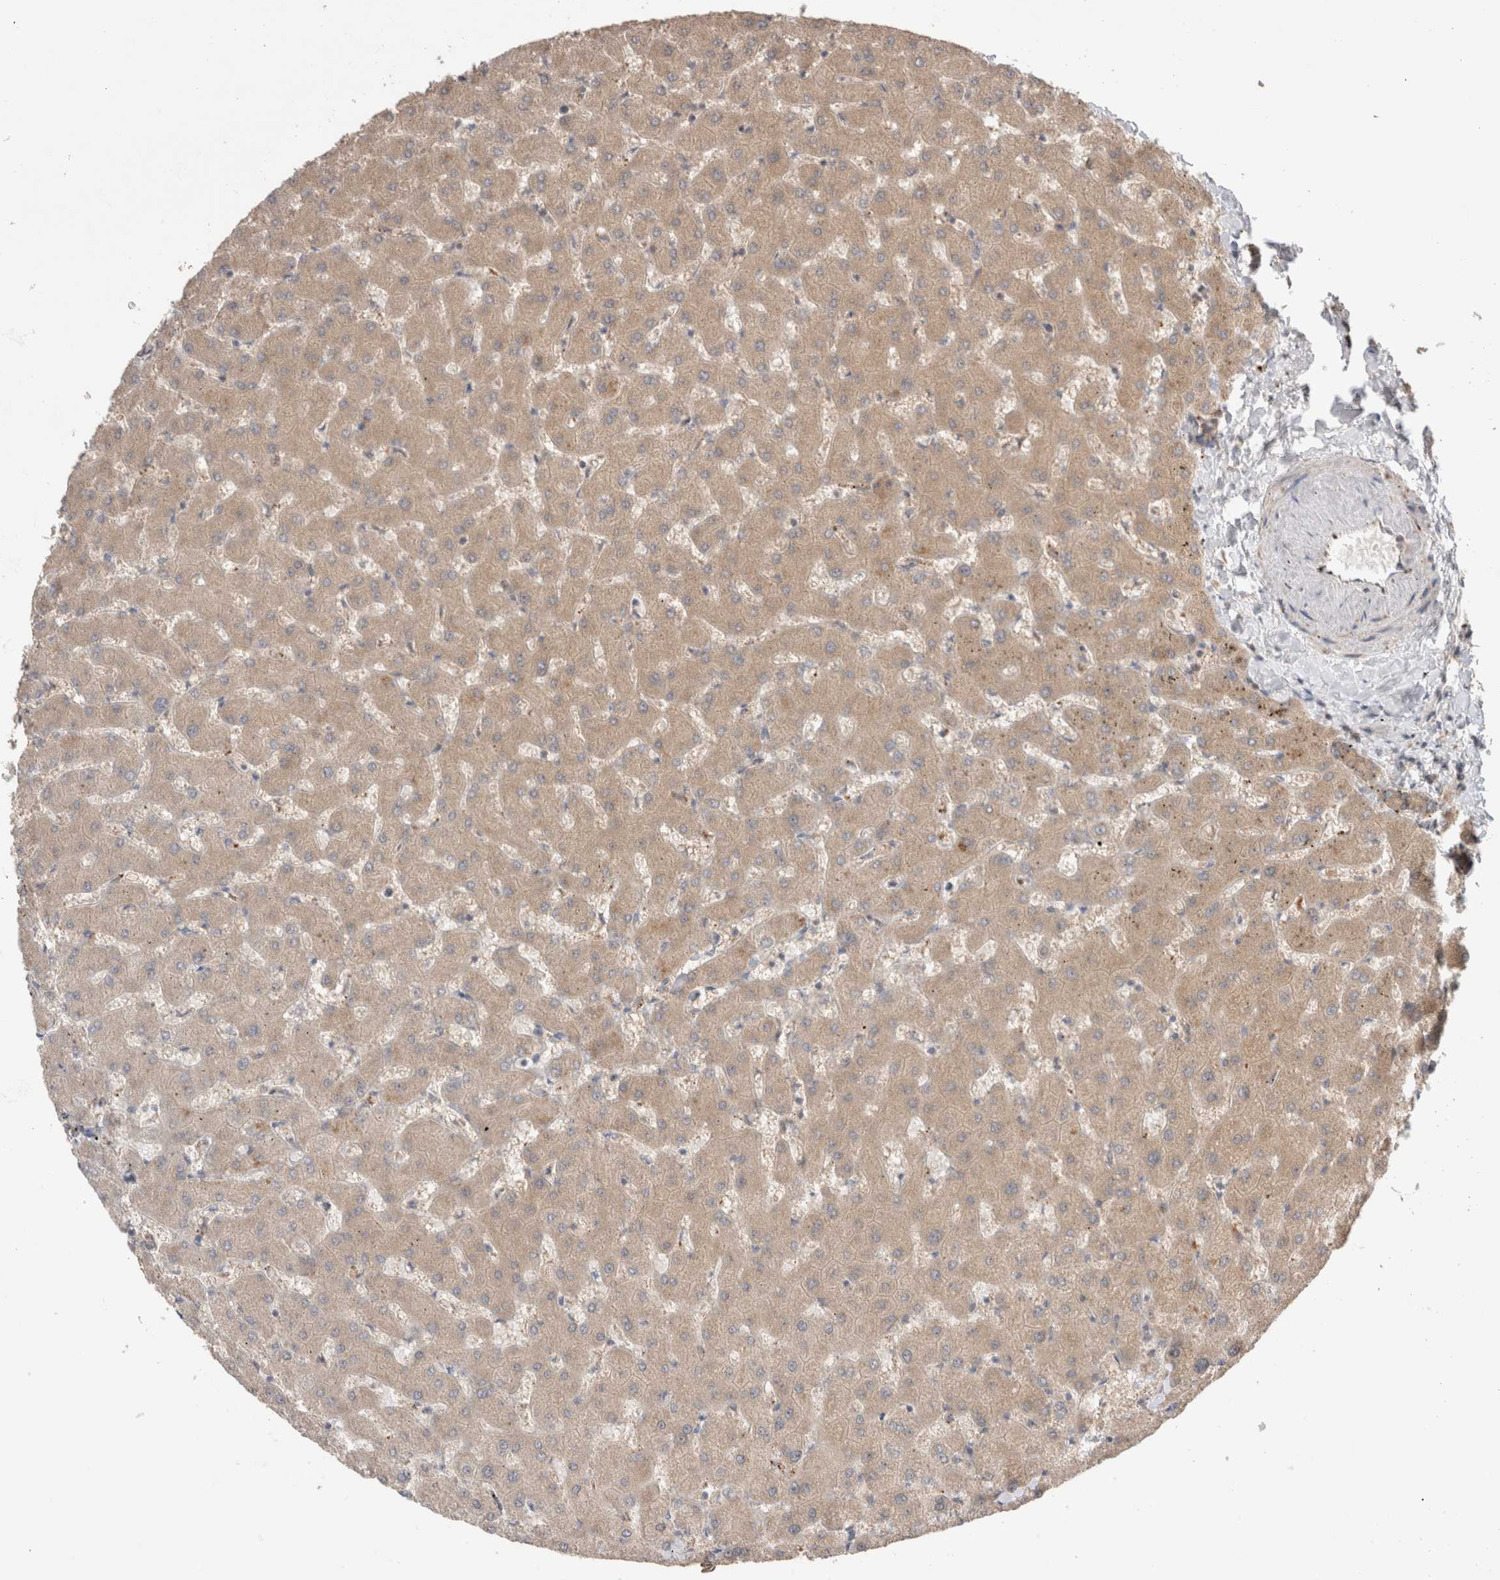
{"staining": {"intensity": "negative", "quantity": "none", "location": "none"}, "tissue": "liver", "cell_type": "Cholangiocytes", "image_type": "normal", "snomed": [{"axis": "morphology", "description": "Normal tissue, NOS"}, {"axis": "topography", "description": "Liver"}], "caption": "This is a image of immunohistochemistry (IHC) staining of normal liver, which shows no expression in cholangiocytes.", "gene": "SLC29A1", "patient": {"sex": "female", "age": 63}}